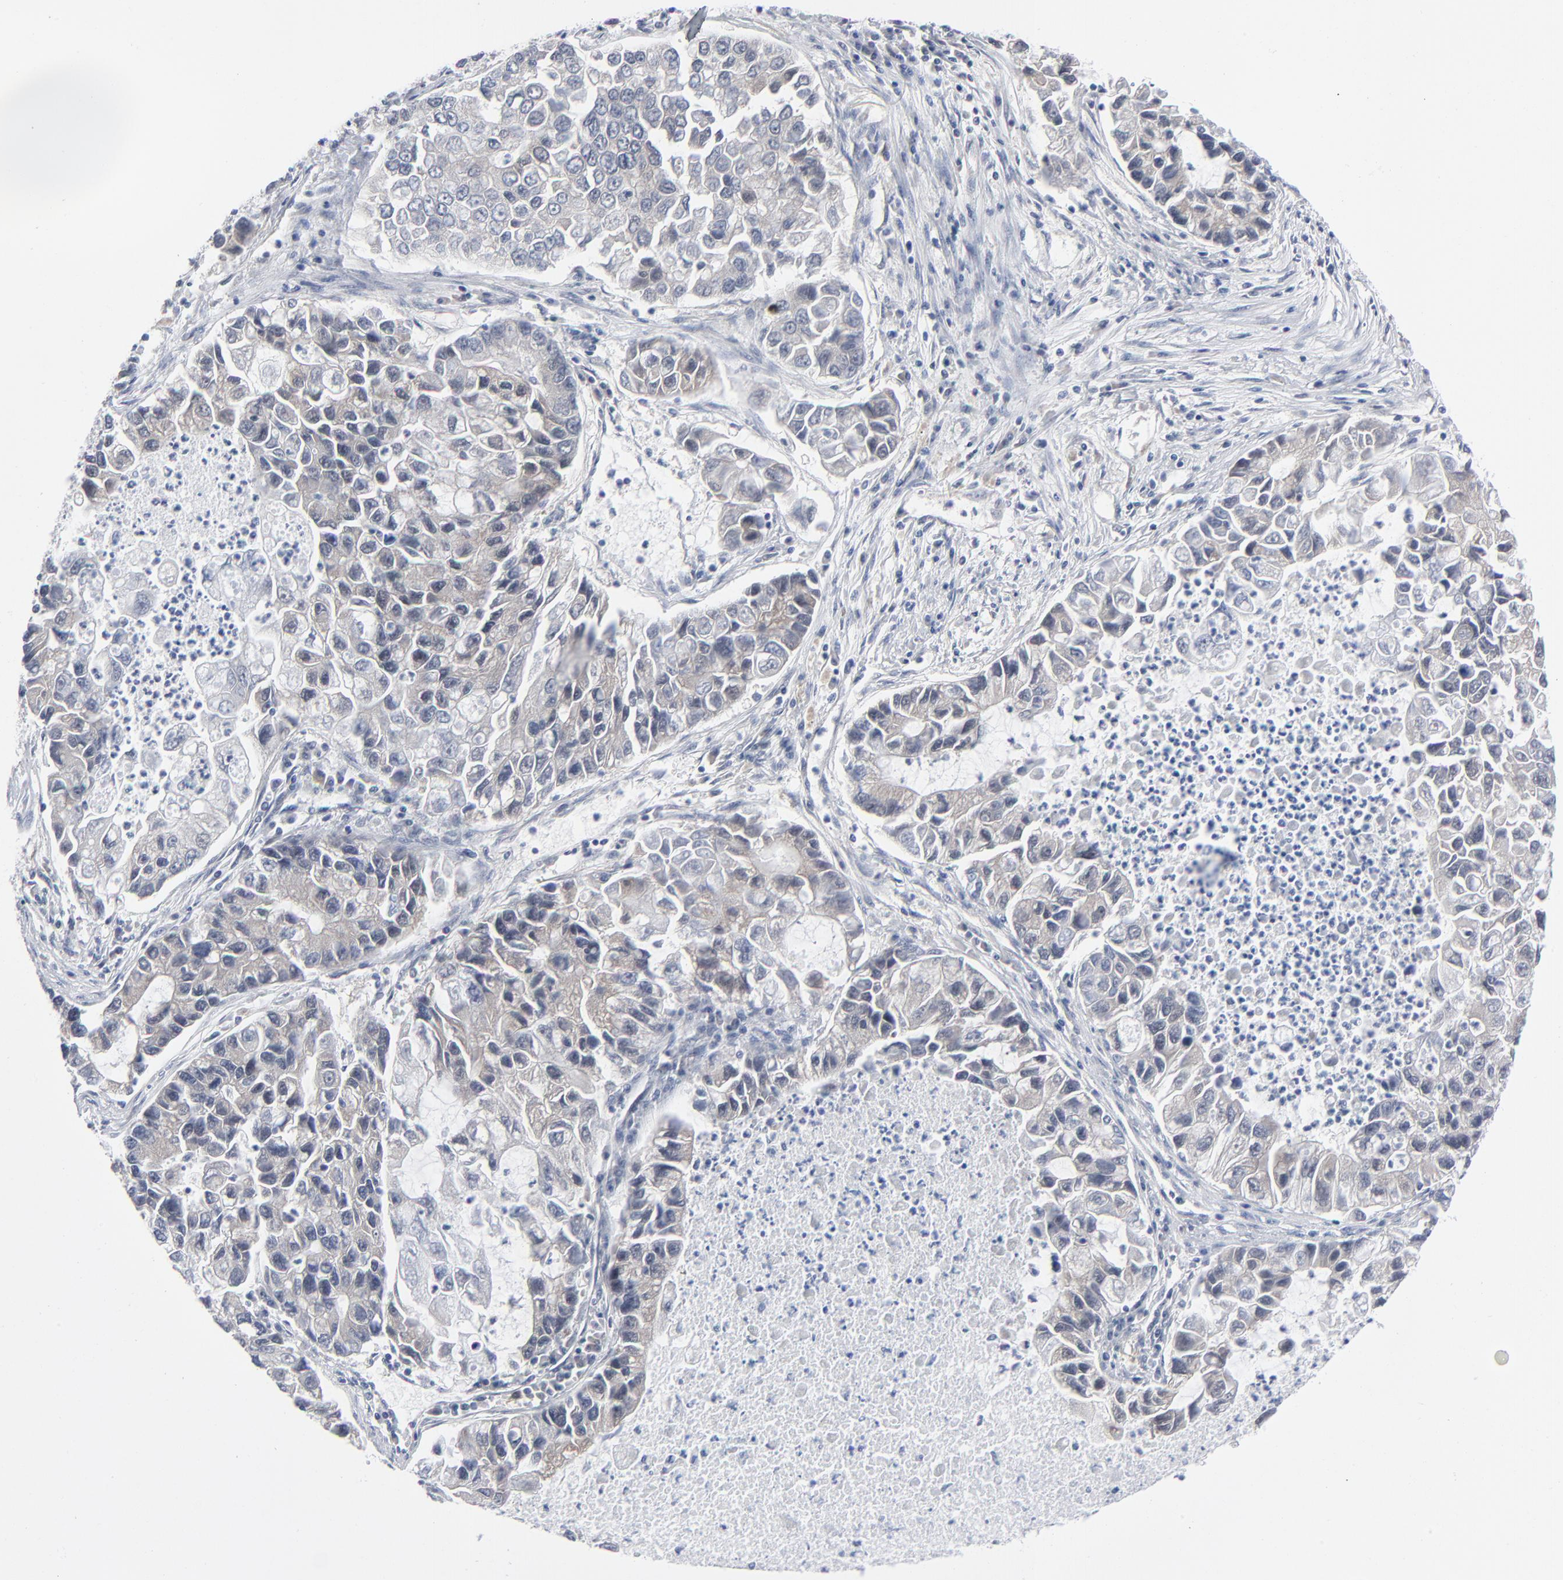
{"staining": {"intensity": "weak", "quantity": "25%-75%", "location": "cytoplasmic/membranous"}, "tissue": "lung cancer", "cell_type": "Tumor cells", "image_type": "cancer", "snomed": [{"axis": "morphology", "description": "Adenocarcinoma, NOS"}, {"axis": "topography", "description": "Lung"}], "caption": "Protein staining of adenocarcinoma (lung) tissue displays weak cytoplasmic/membranous positivity in about 25%-75% of tumor cells.", "gene": "RPS6KB1", "patient": {"sex": "female", "age": 51}}